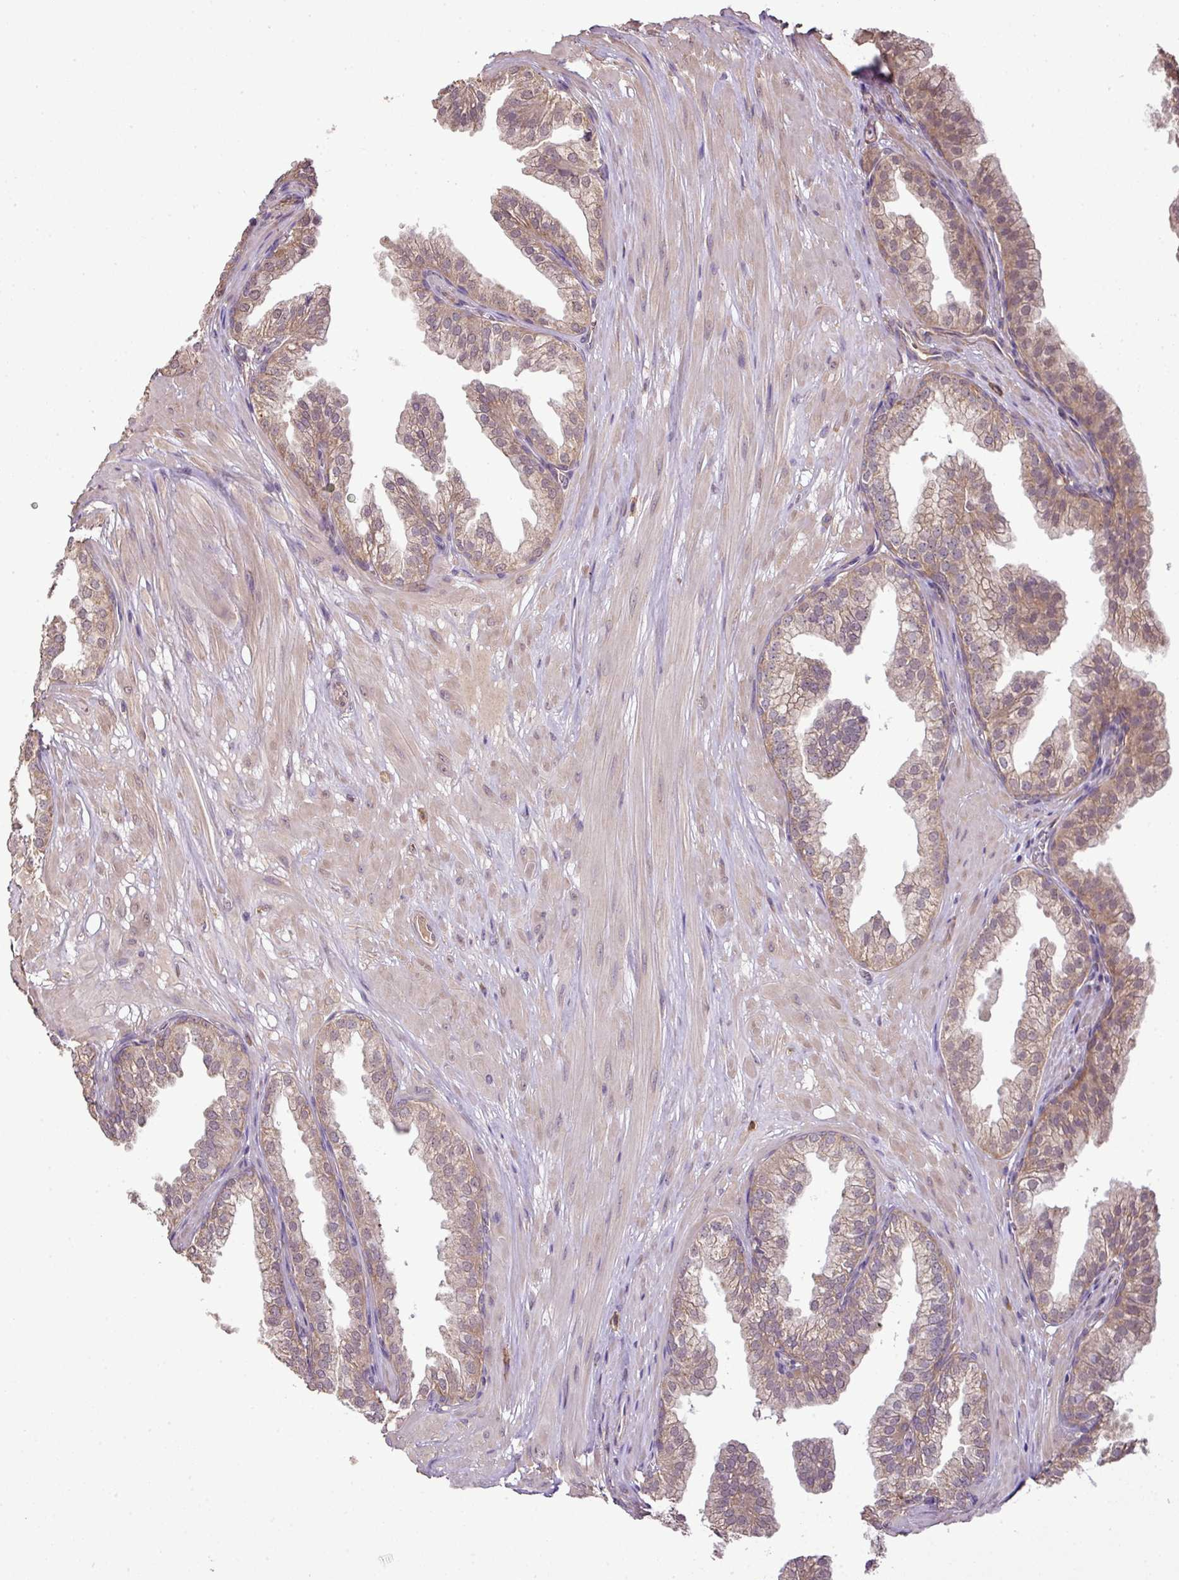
{"staining": {"intensity": "weak", "quantity": ">75%", "location": "cytoplasmic/membranous"}, "tissue": "prostate", "cell_type": "Glandular cells", "image_type": "normal", "snomed": [{"axis": "morphology", "description": "Normal tissue, NOS"}, {"axis": "topography", "description": "Prostate"}, {"axis": "topography", "description": "Peripheral nerve tissue"}], "caption": "DAB immunohistochemical staining of benign human prostate demonstrates weak cytoplasmic/membranous protein staining in approximately >75% of glandular cells.", "gene": "DNAAF4", "patient": {"sex": "male", "age": 55}}